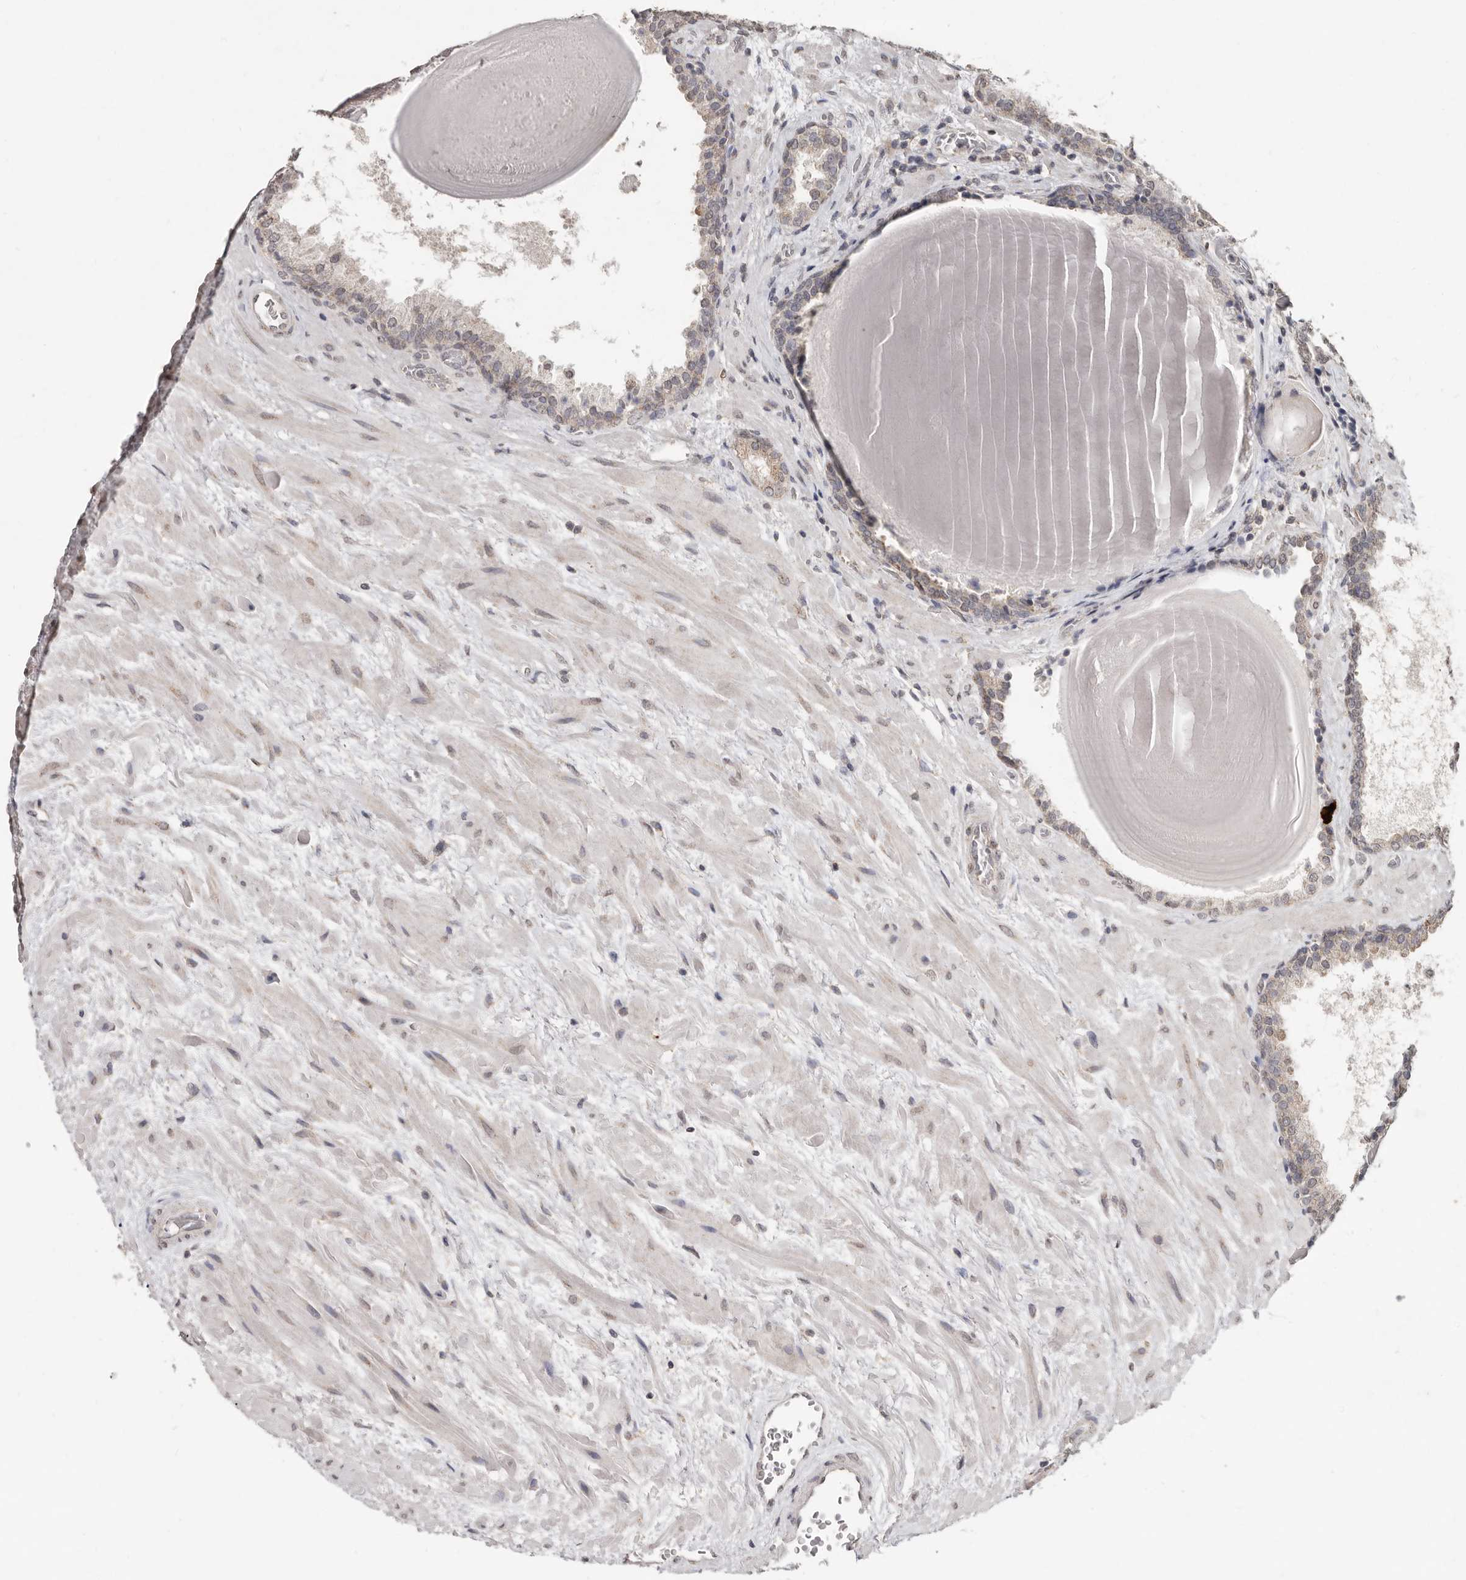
{"staining": {"intensity": "weak", "quantity": "25%-75%", "location": "cytoplasmic/membranous"}, "tissue": "prostate", "cell_type": "Glandular cells", "image_type": "normal", "snomed": [{"axis": "morphology", "description": "Normal tissue, NOS"}, {"axis": "topography", "description": "Prostate"}], "caption": "IHC staining of normal prostate, which exhibits low levels of weak cytoplasmic/membranous staining in approximately 25%-75% of glandular cells indicating weak cytoplasmic/membranous protein staining. The staining was performed using DAB (3,3'-diaminobenzidine) (brown) for protein detection and nuclei were counterstained in hematoxylin (blue).", "gene": "LINGO2", "patient": {"sex": "male", "age": 48}}